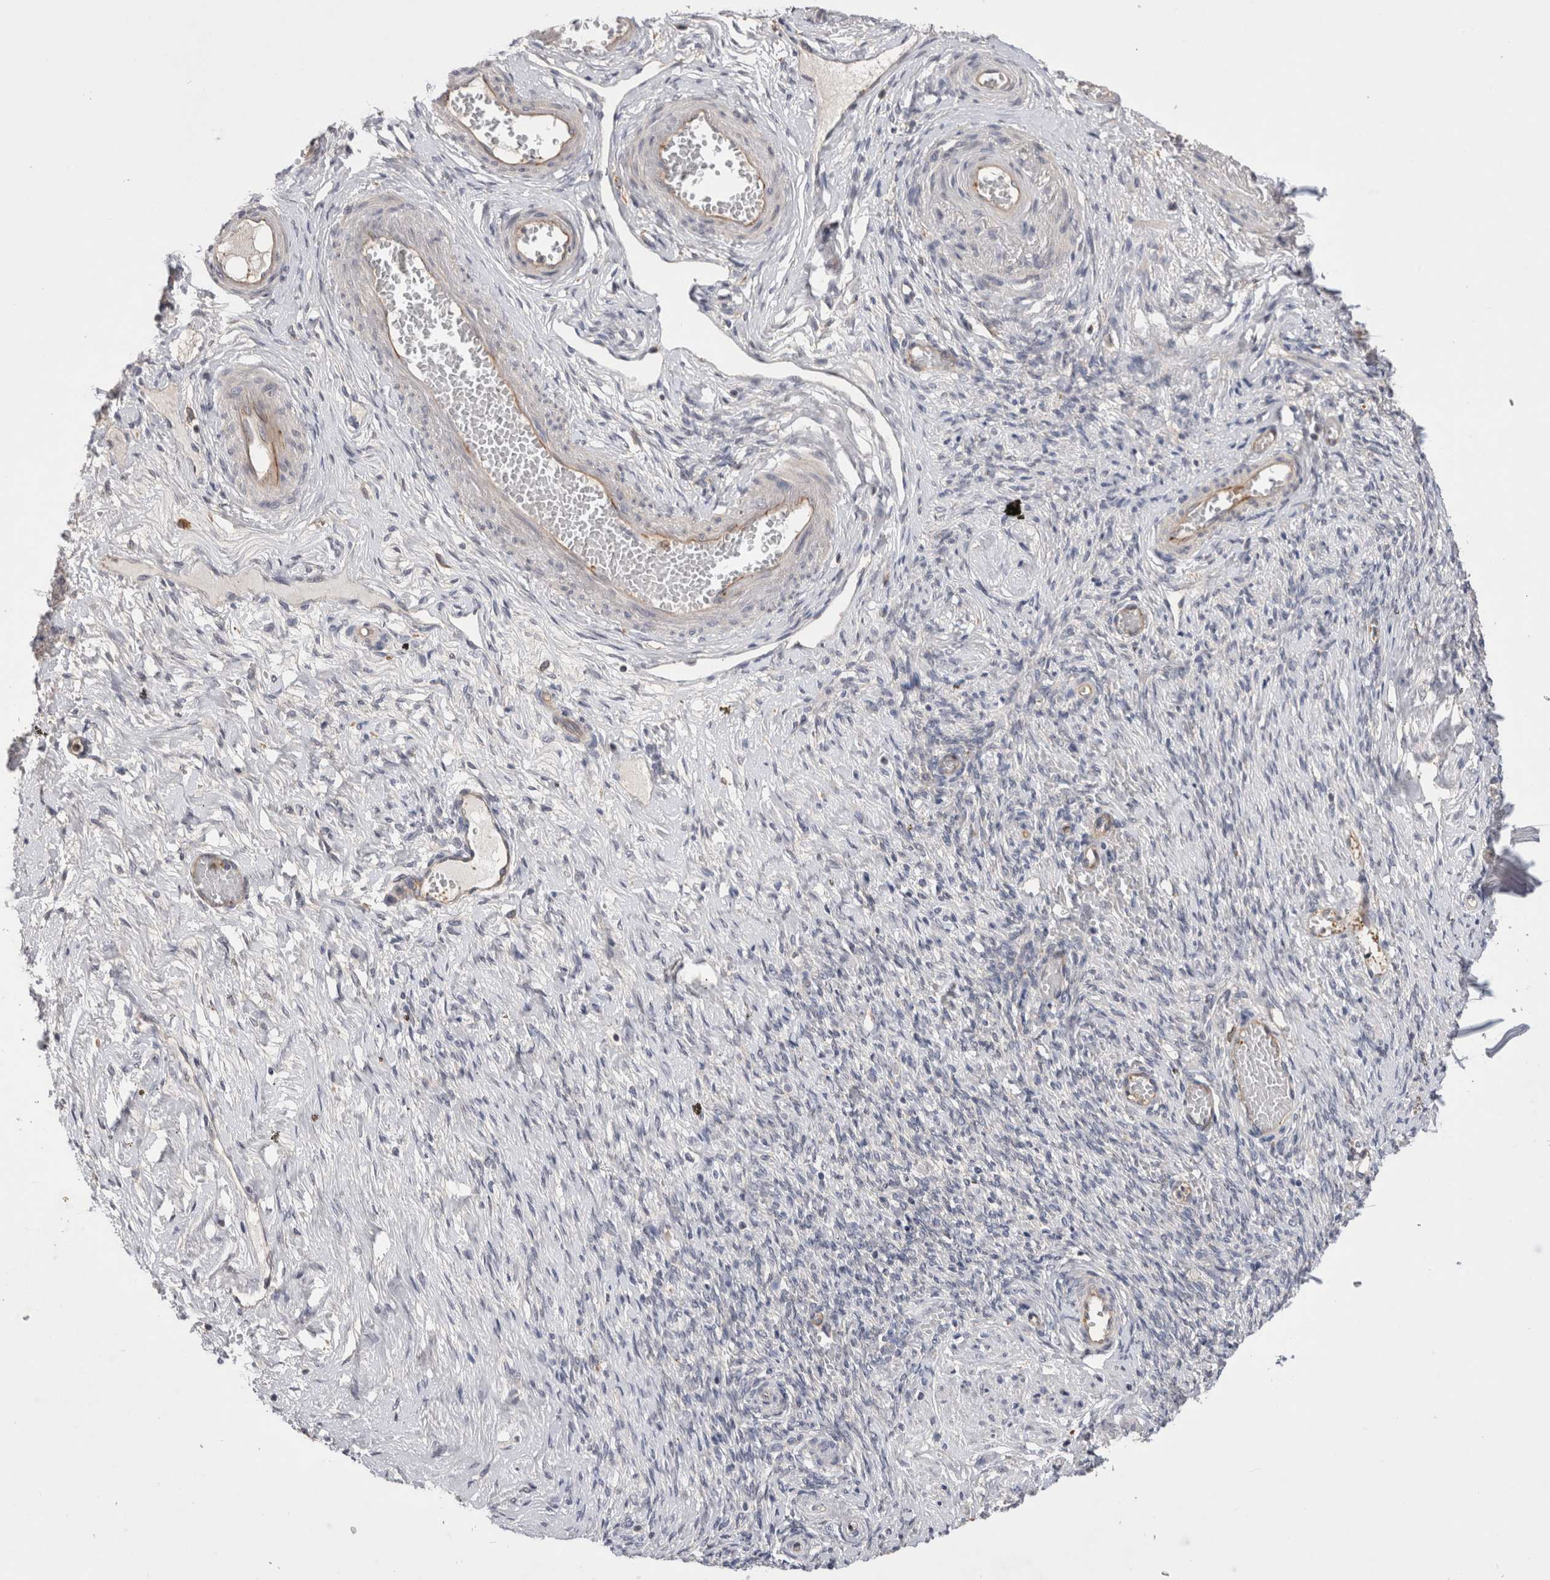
{"staining": {"intensity": "moderate", "quantity": "25%-75%", "location": "cytoplasmic/membranous,nuclear"}, "tissue": "adipose tissue", "cell_type": "Adipocytes", "image_type": "normal", "snomed": [{"axis": "morphology", "description": "Normal tissue, NOS"}, {"axis": "topography", "description": "Vascular tissue"}, {"axis": "topography", "description": "Fallopian tube"}, {"axis": "topography", "description": "Ovary"}], "caption": "Immunohistochemical staining of benign human adipose tissue reveals 25%-75% levels of moderate cytoplasmic/membranous,nuclear protein expression in approximately 25%-75% of adipocytes. The staining was performed using DAB (3,3'-diaminobenzidine), with brown indicating positive protein expression. Nuclei are stained blue with hematoxylin.", "gene": "BNIP2", "patient": {"sex": "female", "age": 67}}